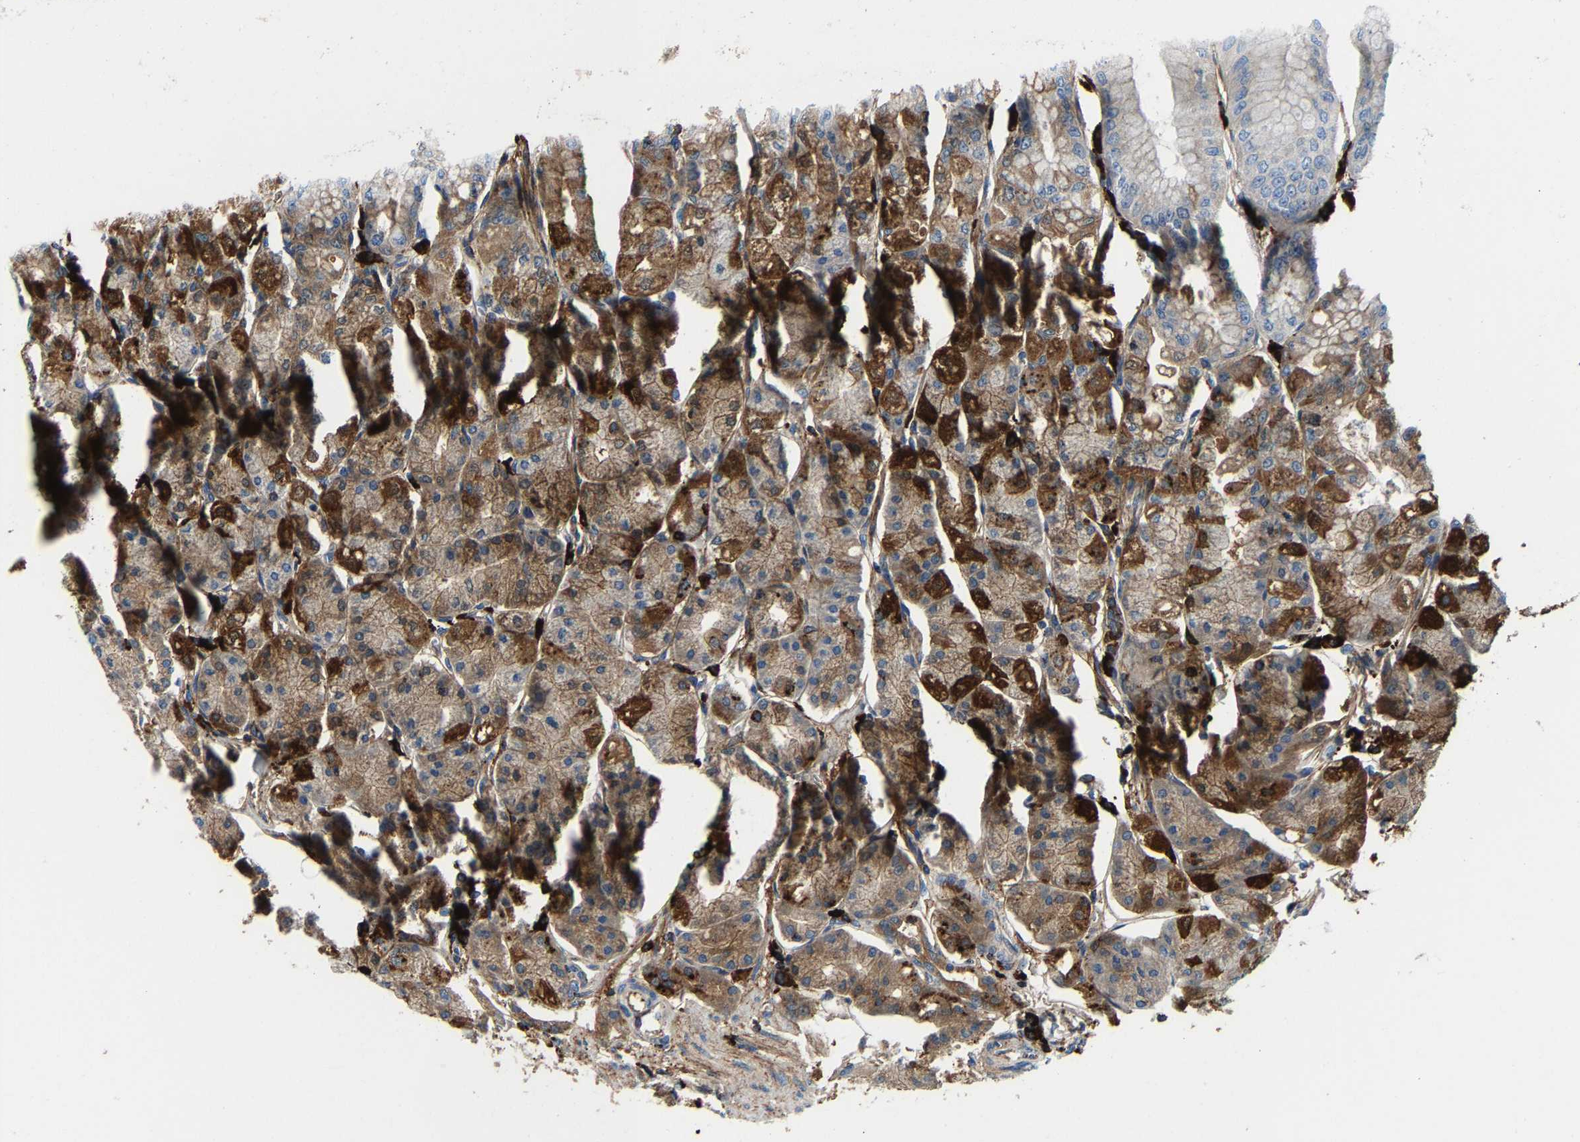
{"staining": {"intensity": "moderate", "quantity": "25%-75%", "location": "cytoplasmic/membranous"}, "tissue": "stomach", "cell_type": "Glandular cells", "image_type": "normal", "snomed": [{"axis": "morphology", "description": "Normal tissue, NOS"}, {"axis": "topography", "description": "Stomach, lower"}], "caption": "A photomicrograph of human stomach stained for a protein demonstrates moderate cytoplasmic/membranous brown staining in glandular cells. Immunohistochemistry (ihc) stains the protein in brown and the nuclei are stained blue.", "gene": "DPP7", "patient": {"sex": "male", "age": 71}}